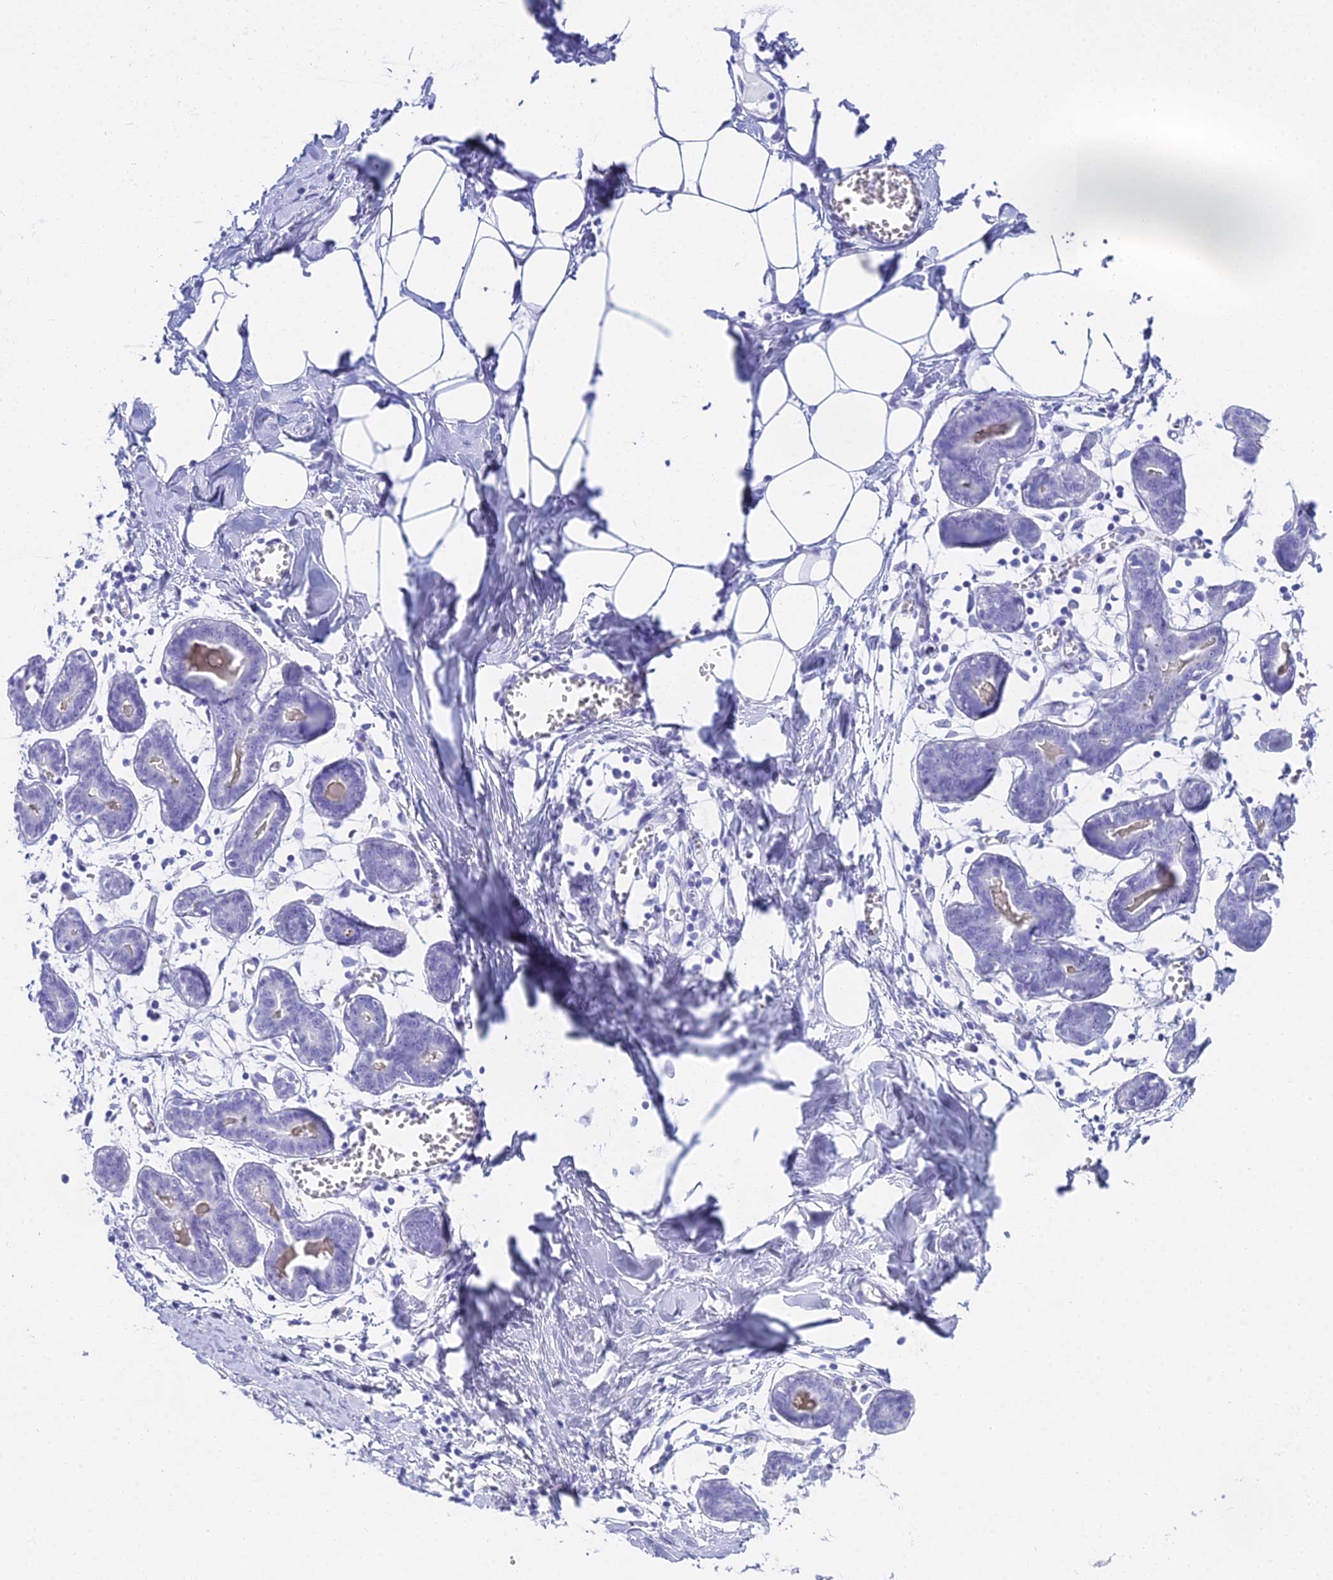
{"staining": {"intensity": "negative", "quantity": "none", "location": "none"}, "tissue": "breast", "cell_type": "Adipocytes", "image_type": "normal", "snomed": [{"axis": "morphology", "description": "Normal tissue, NOS"}, {"axis": "topography", "description": "Breast"}], "caption": "A high-resolution photomicrograph shows immunohistochemistry staining of normal breast, which displays no significant positivity in adipocytes.", "gene": "CGB1", "patient": {"sex": "female", "age": 27}}